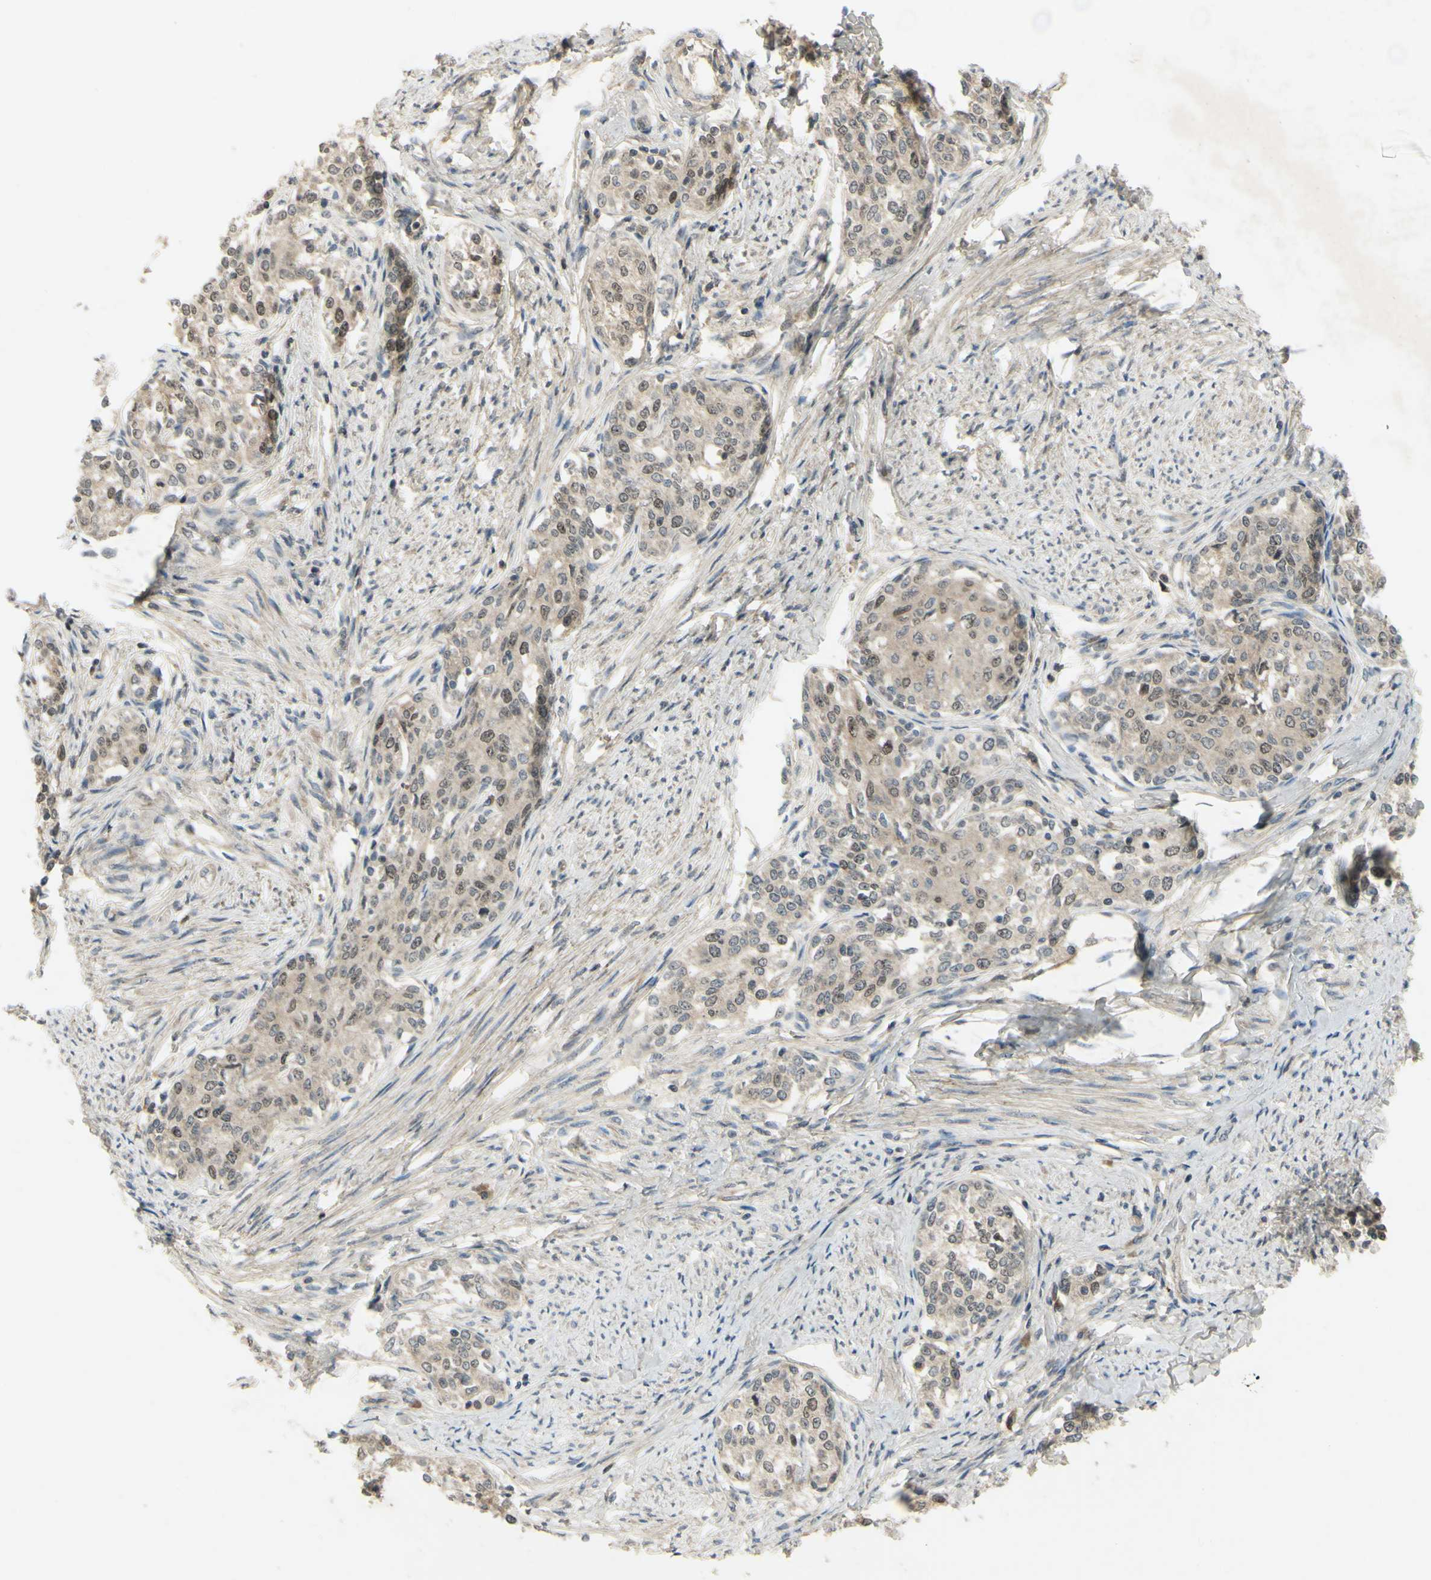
{"staining": {"intensity": "moderate", "quantity": "<25%", "location": "nuclear"}, "tissue": "cervical cancer", "cell_type": "Tumor cells", "image_type": "cancer", "snomed": [{"axis": "morphology", "description": "Squamous cell carcinoma, NOS"}, {"axis": "morphology", "description": "Adenocarcinoma, NOS"}, {"axis": "topography", "description": "Cervix"}], "caption": "DAB (3,3'-diaminobenzidine) immunohistochemical staining of cervical cancer reveals moderate nuclear protein staining in approximately <25% of tumor cells. (DAB (3,3'-diaminobenzidine) IHC with brightfield microscopy, high magnification).", "gene": "RAD18", "patient": {"sex": "female", "age": 52}}